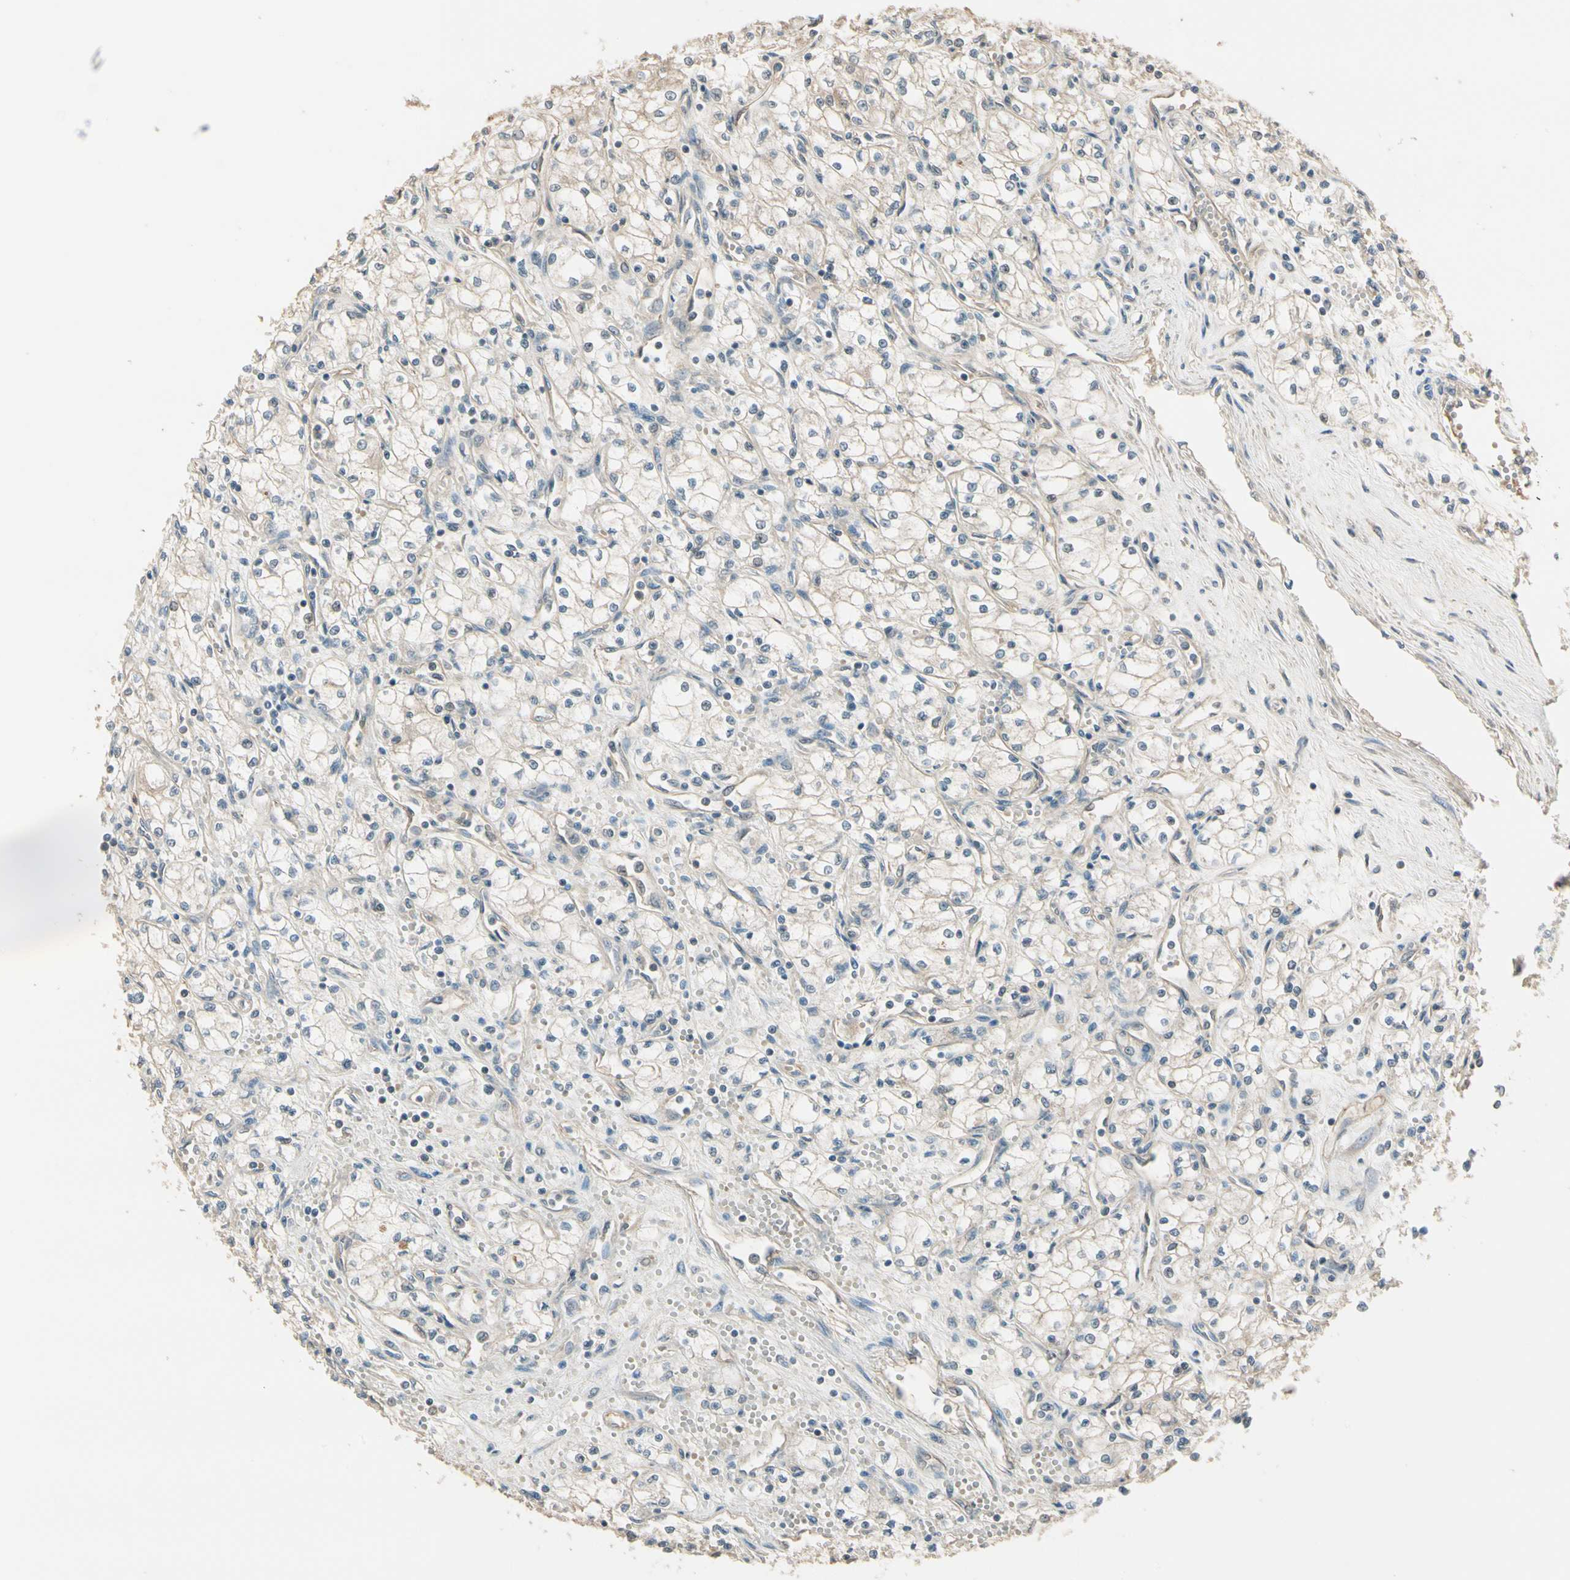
{"staining": {"intensity": "negative", "quantity": "none", "location": "none"}, "tissue": "renal cancer", "cell_type": "Tumor cells", "image_type": "cancer", "snomed": [{"axis": "morphology", "description": "Normal tissue, NOS"}, {"axis": "morphology", "description": "Adenocarcinoma, NOS"}, {"axis": "topography", "description": "Kidney"}], "caption": "Immunohistochemistry (IHC) photomicrograph of human renal adenocarcinoma stained for a protein (brown), which exhibits no positivity in tumor cells.", "gene": "TNFRSF21", "patient": {"sex": "male", "age": 59}}